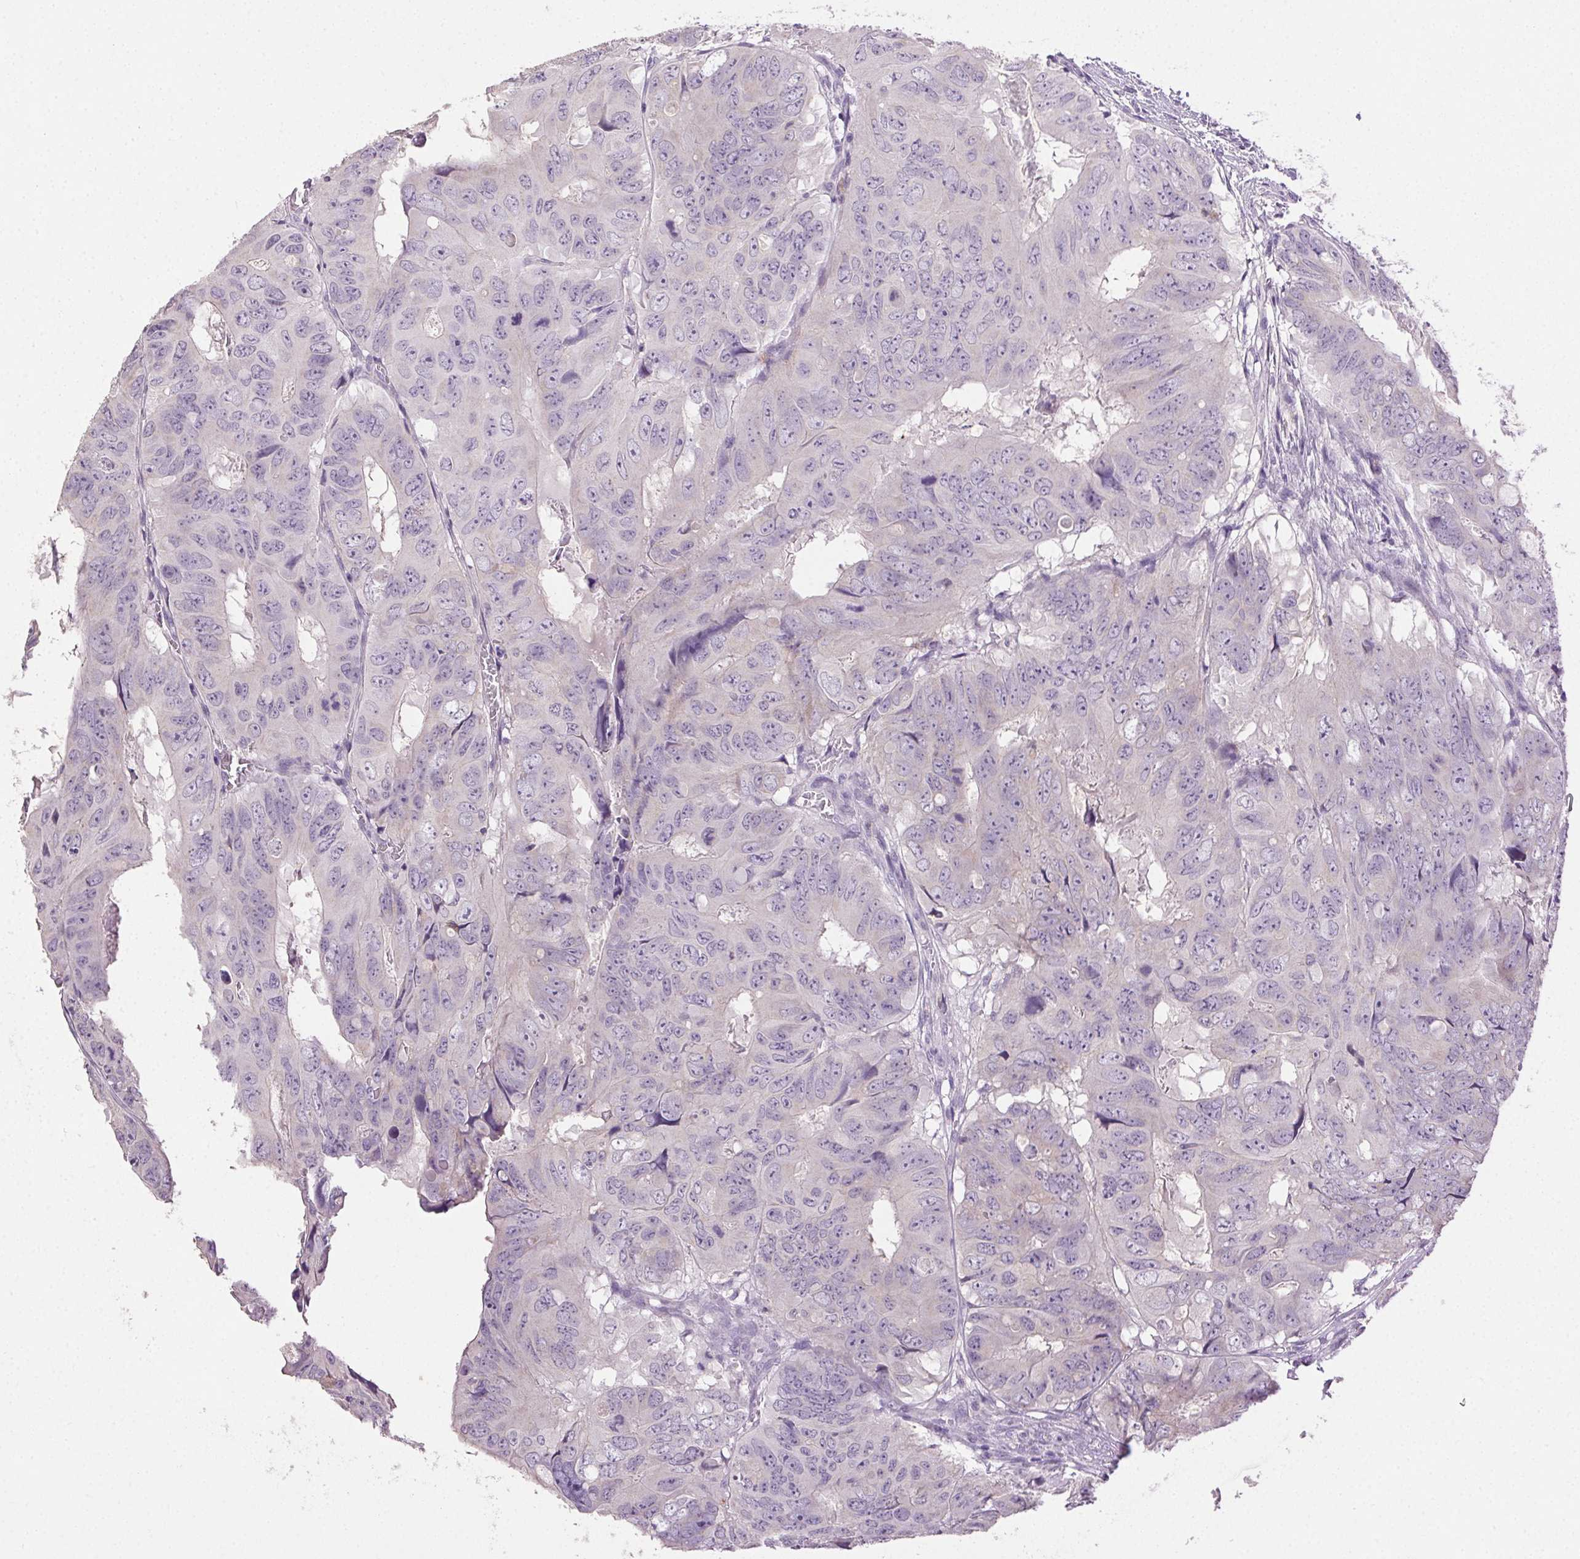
{"staining": {"intensity": "negative", "quantity": "none", "location": "none"}, "tissue": "colorectal cancer", "cell_type": "Tumor cells", "image_type": "cancer", "snomed": [{"axis": "morphology", "description": "Adenocarcinoma, NOS"}, {"axis": "topography", "description": "Colon"}], "caption": "Colorectal cancer was stained to show a protein in brown. There is no significant staining in tumor cells.", "gene": "AKAP5", "patient": {"sex": "male", "age": 79}}